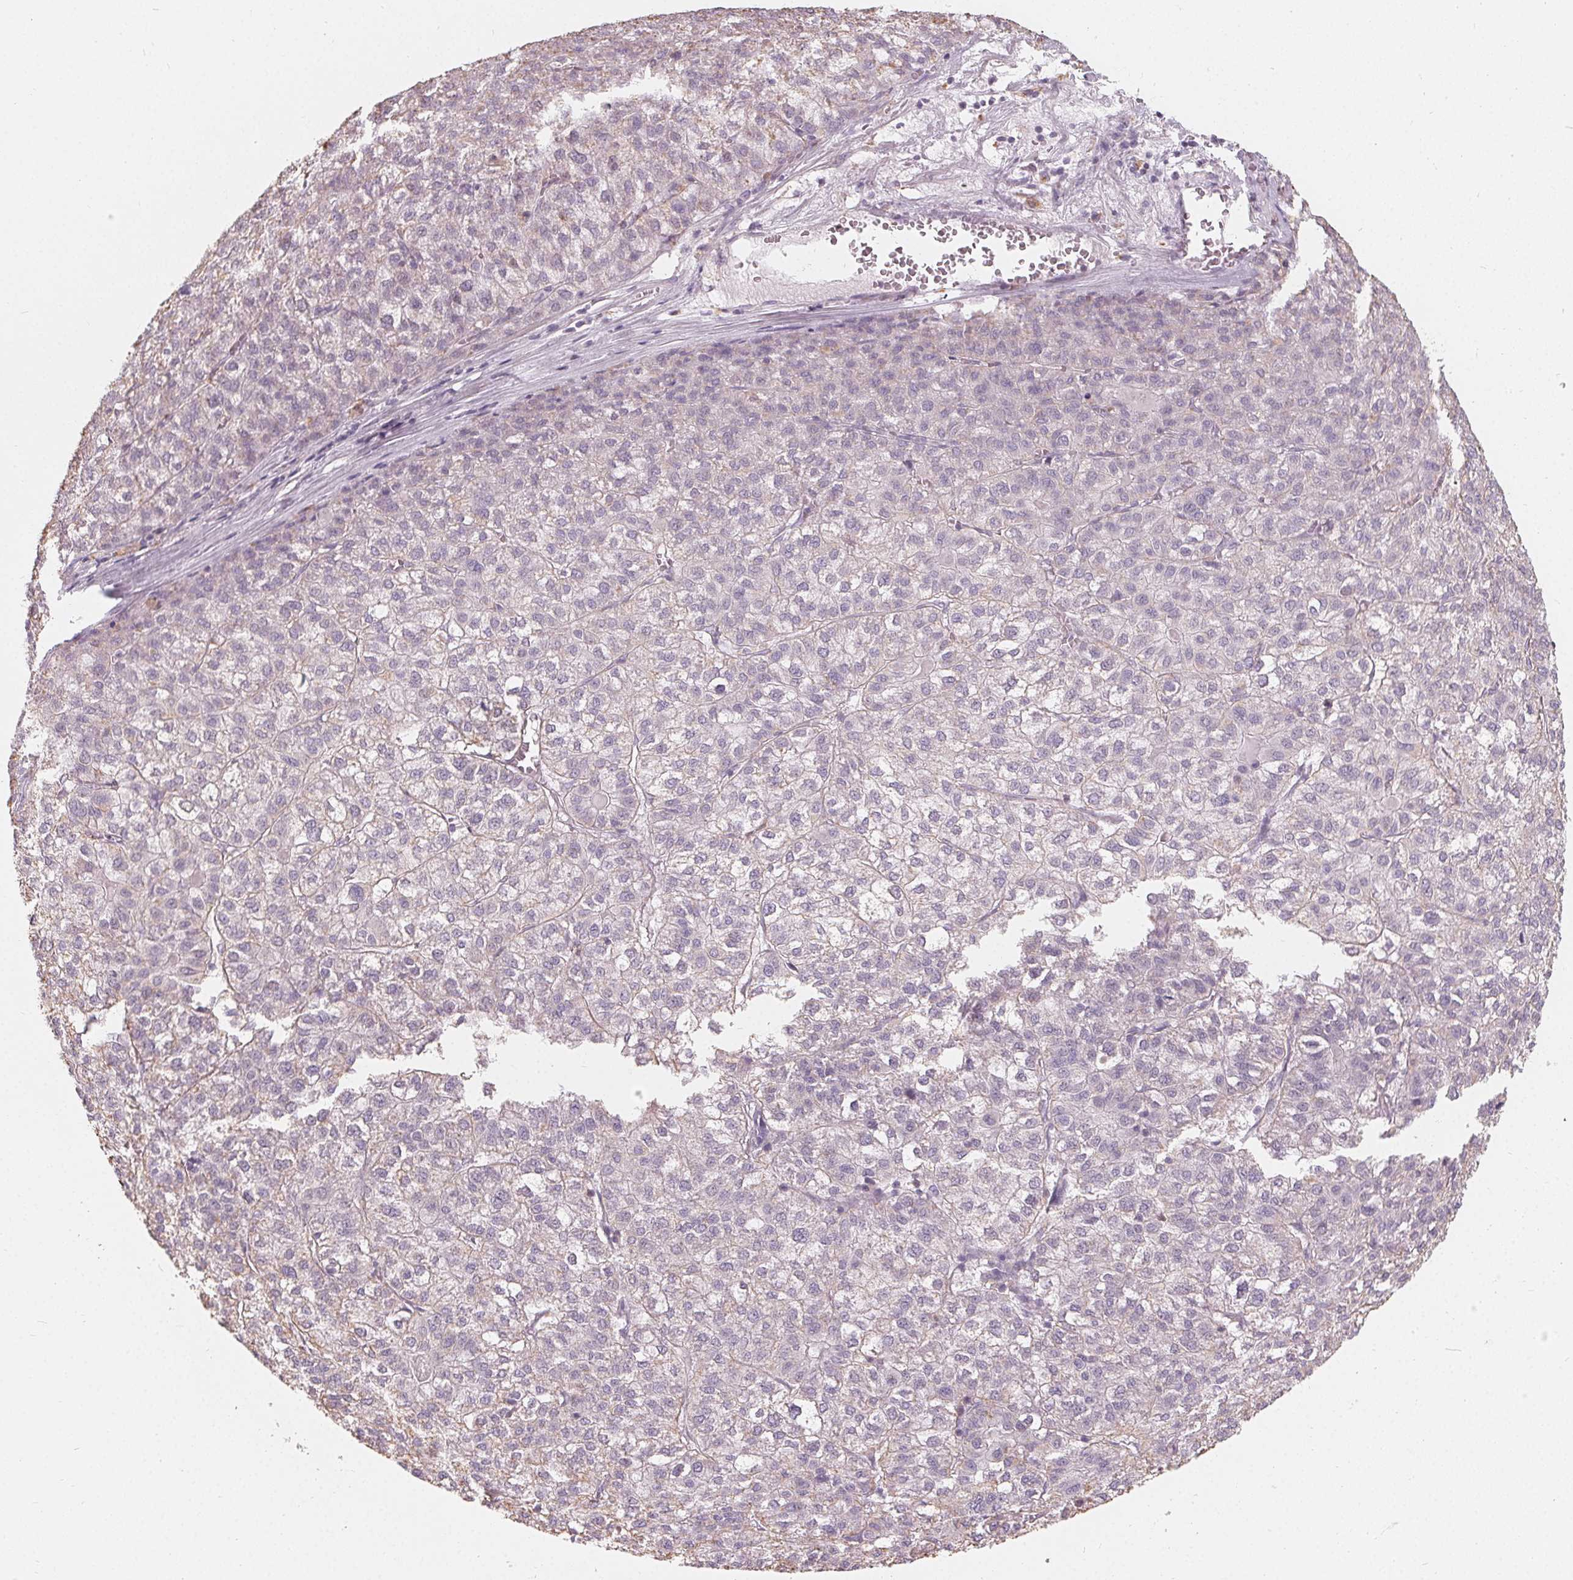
{"staining": {"intensity": "weak", "quantity": "<25%", "location": "cytoplasmic/membranous"}, "tissue": "liver cancer", "cell_type": "Tumor cells", "image_type": "cancer", "snomed": [{"axis": "morphology", "description": "Carcinoma, Hepatocellular, NOS"}, {"axis": "topography", "description": "Liver"}], "caption": "DAB immunohistochemical staining of human hepatocellular carcinoma (liver) demonstrates no significant staining in tumor cells.", "gene": "HOPX", "patient": {"sex": "female", "age": 43}}